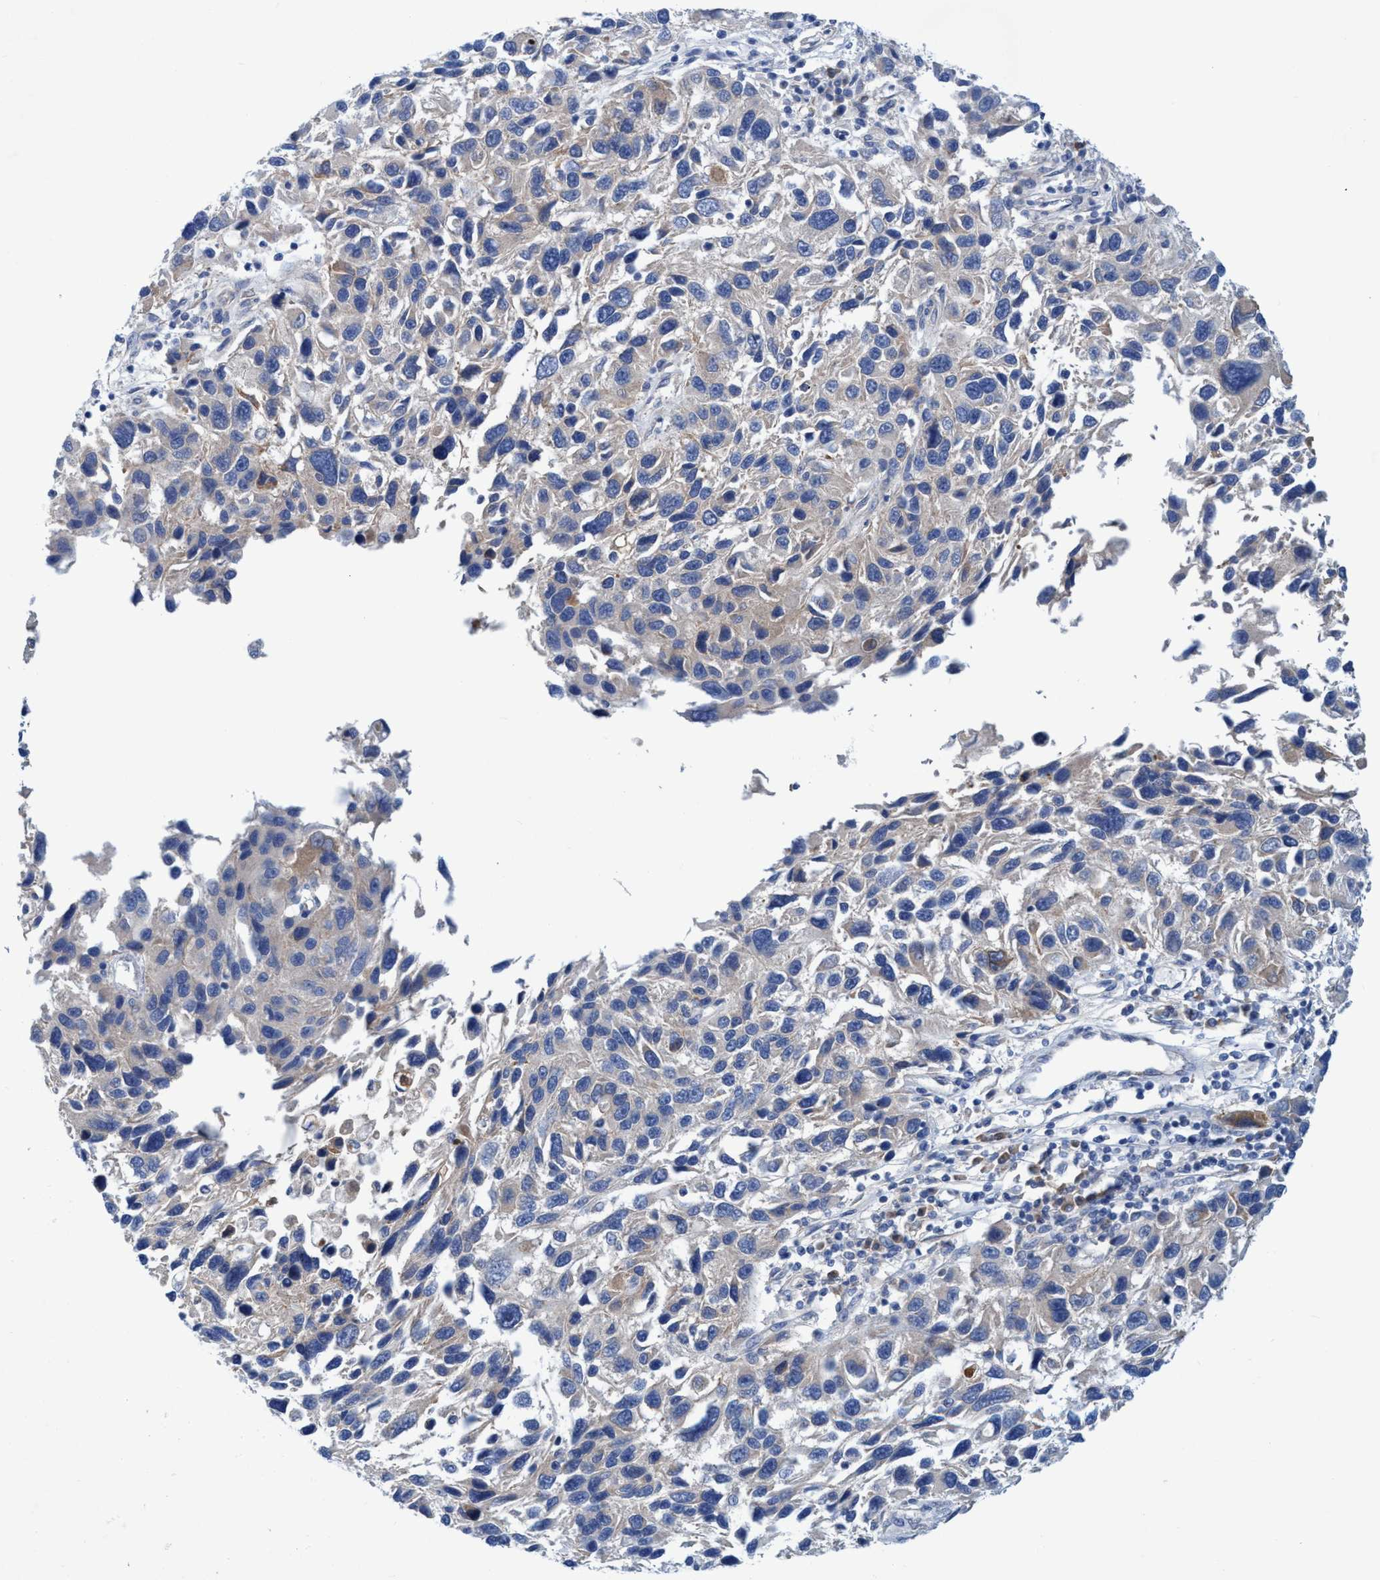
{"staining": {"intensity": "weak", "quantity": "<25%", "location": "cytoplasmic/membranous"}, "tissue": "melanoma", "cell_type": "Tumor cells", "image_type": "cancer", "snomed": [{"axis": "morphology", "description": "Malignant melanoma, NOS"}, {"axis": "topography", "description": "Skin"}], "caption": "Human melanoma stained for a protein using immunohistochemistry (IHC) reveals no positivity in tumor cells.", "gene": "GULP1", "patient": {"sex": "male", "age": 53}}